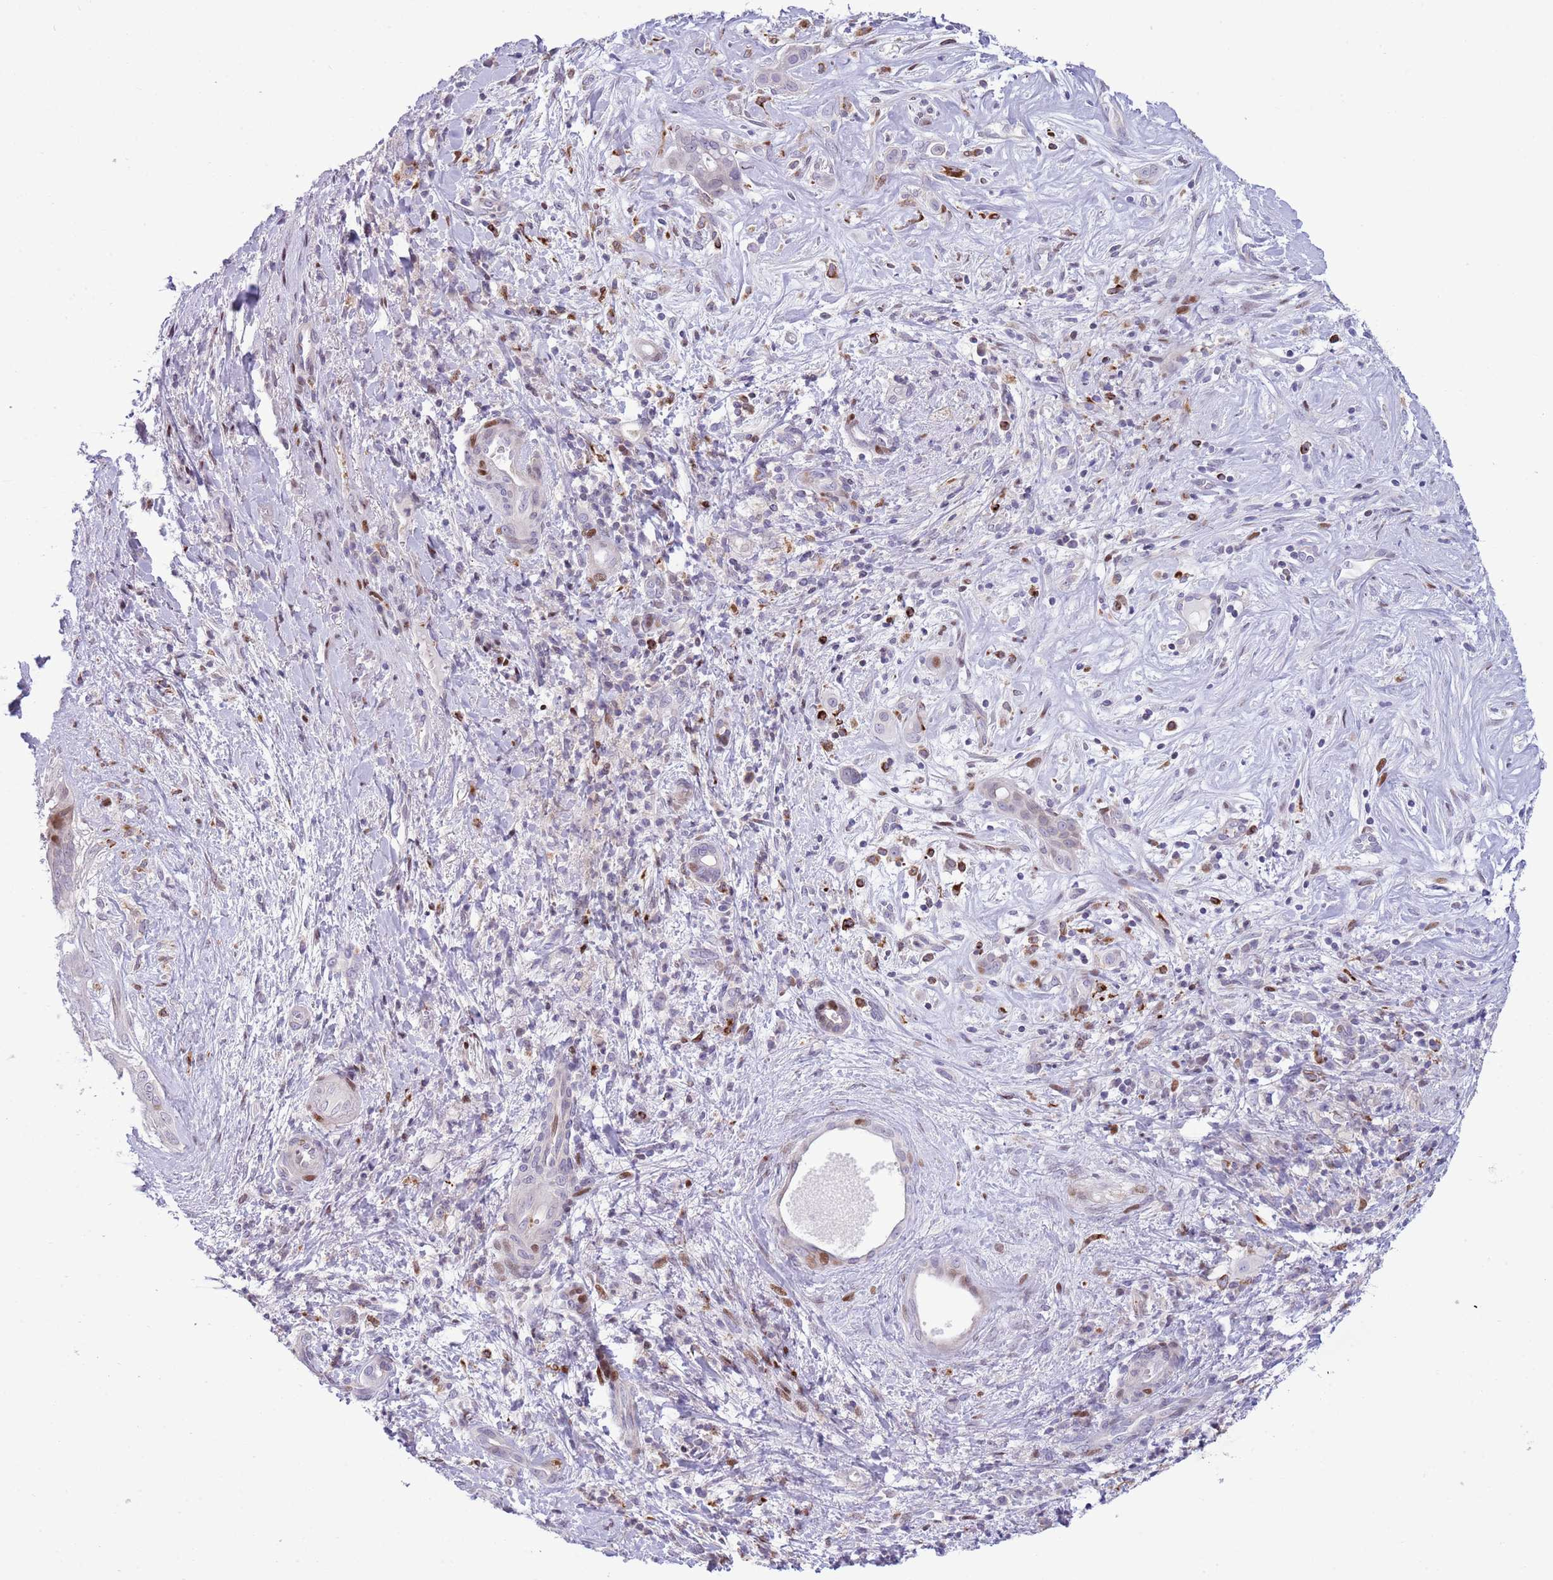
{"staining": {"intensity": "negative", "quantity": "none", "location": "none"}, "tissue": "liver cancer", "cell_type": "Tumor cells", "image_type": "cancer", "snomed": [{"axis": "morphology", "description": "Cholangiocarcinoma"}, {"axis": "topography", "description": "Liver"}], "caption": "Histopathology image shows no protein expression in tumor cells of liver cholangiocarcinoma tissue. (IHC, brightfield microscopy, high magnification).", "gene": "ANO8", "patient": {"sex": "male", "age": 67}}